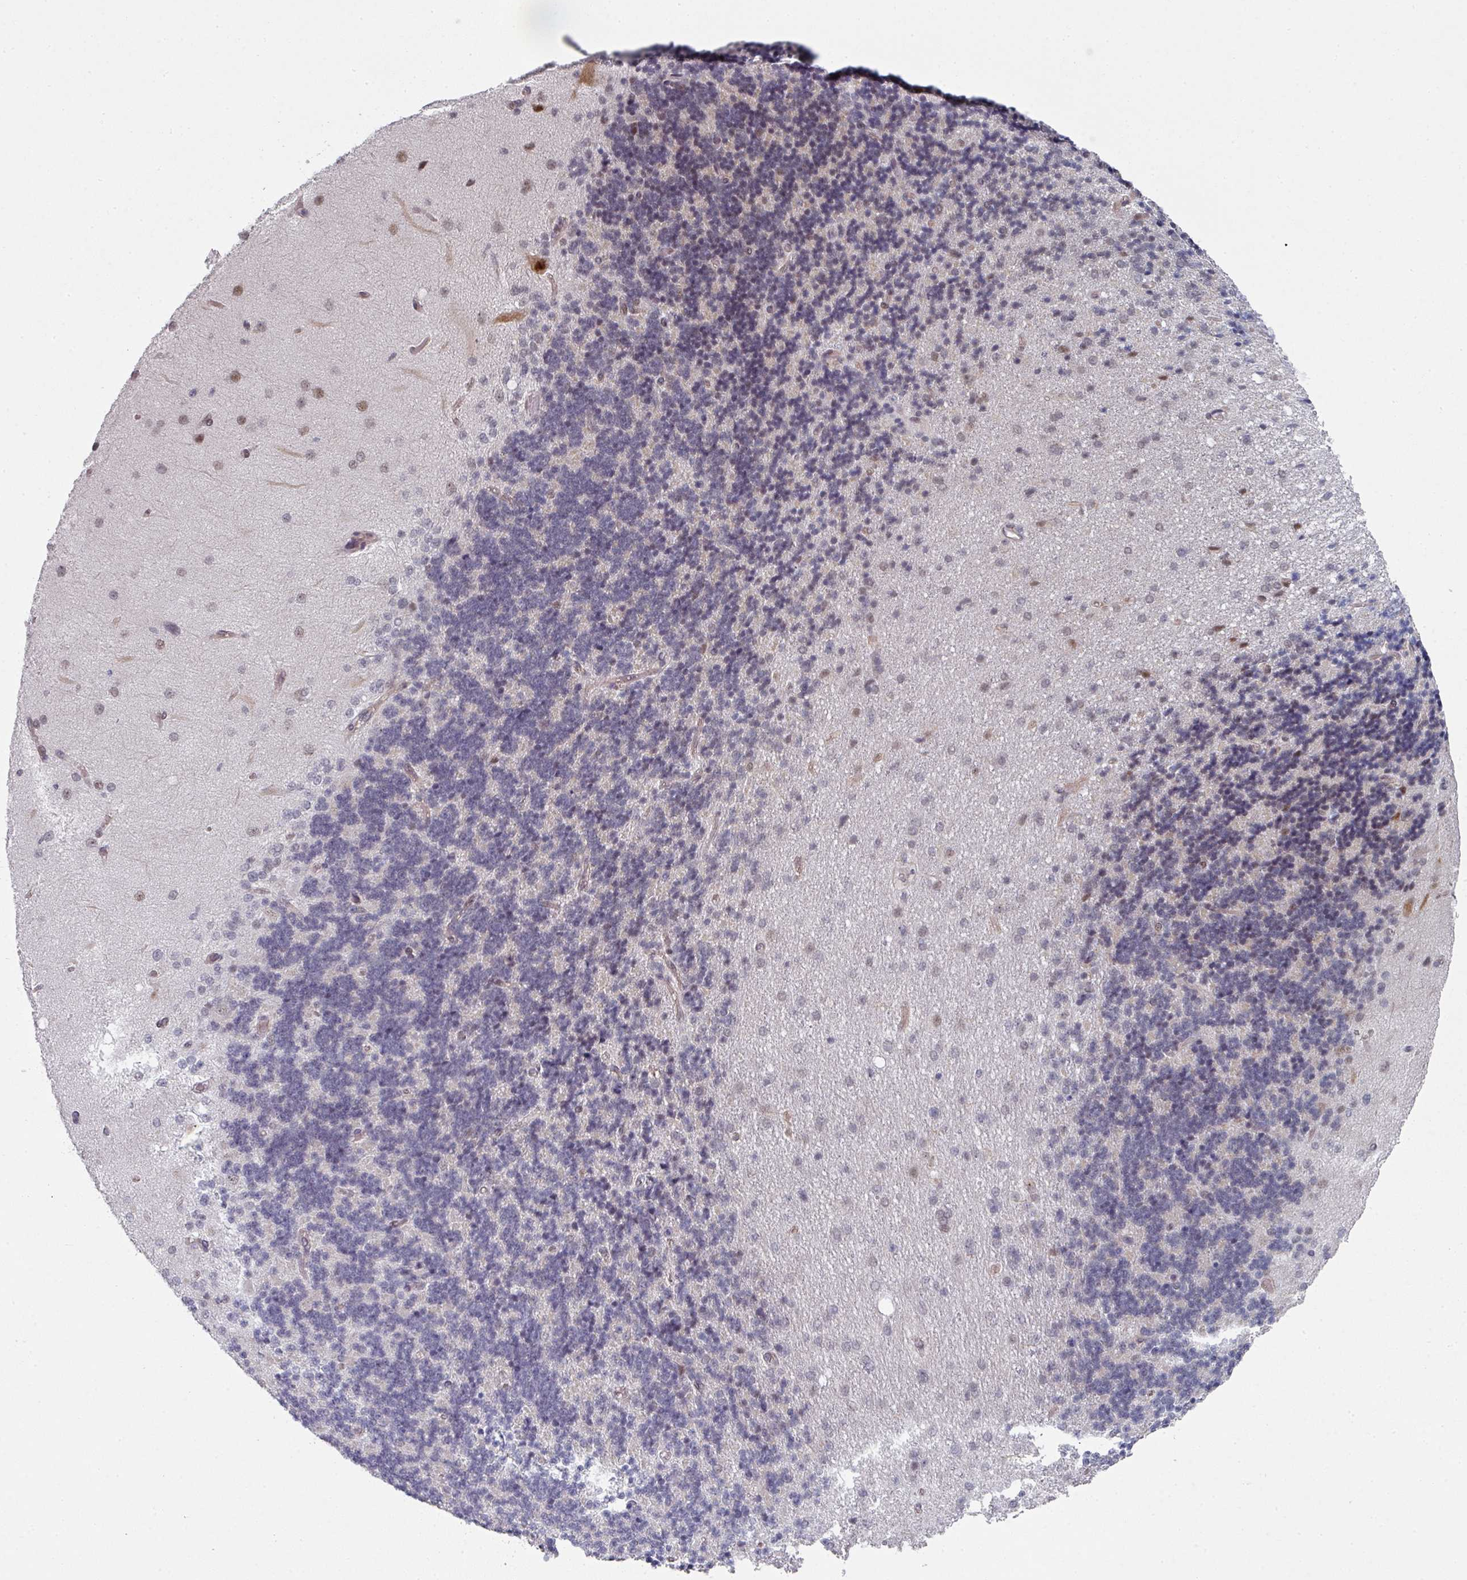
{"staining": {"intensity": "negative", "quantity": "none", "location": "none"}, "tissue": "cerebellum", "cell_type": "Cells in granular layer", "image_type": "normal", "snomed": [{"axis": "morphology", "description": "Normal tissue, NOS"}, {"axis": "topography", "description": "Cerebellum"}], "caption": "This photomicrograph is of benign cerebellum stained with immunohistochemistry (IHC) to label a protein in brown with the nuclei are counter-stained blue. There is no positivity in cells in granular layer. (DAB (3,3'-diaminobenzidine) immunohistochemistry (IHC), high magnification).", "gene": "TMCC1", "patient": {"sex": "female", "age": 29}}